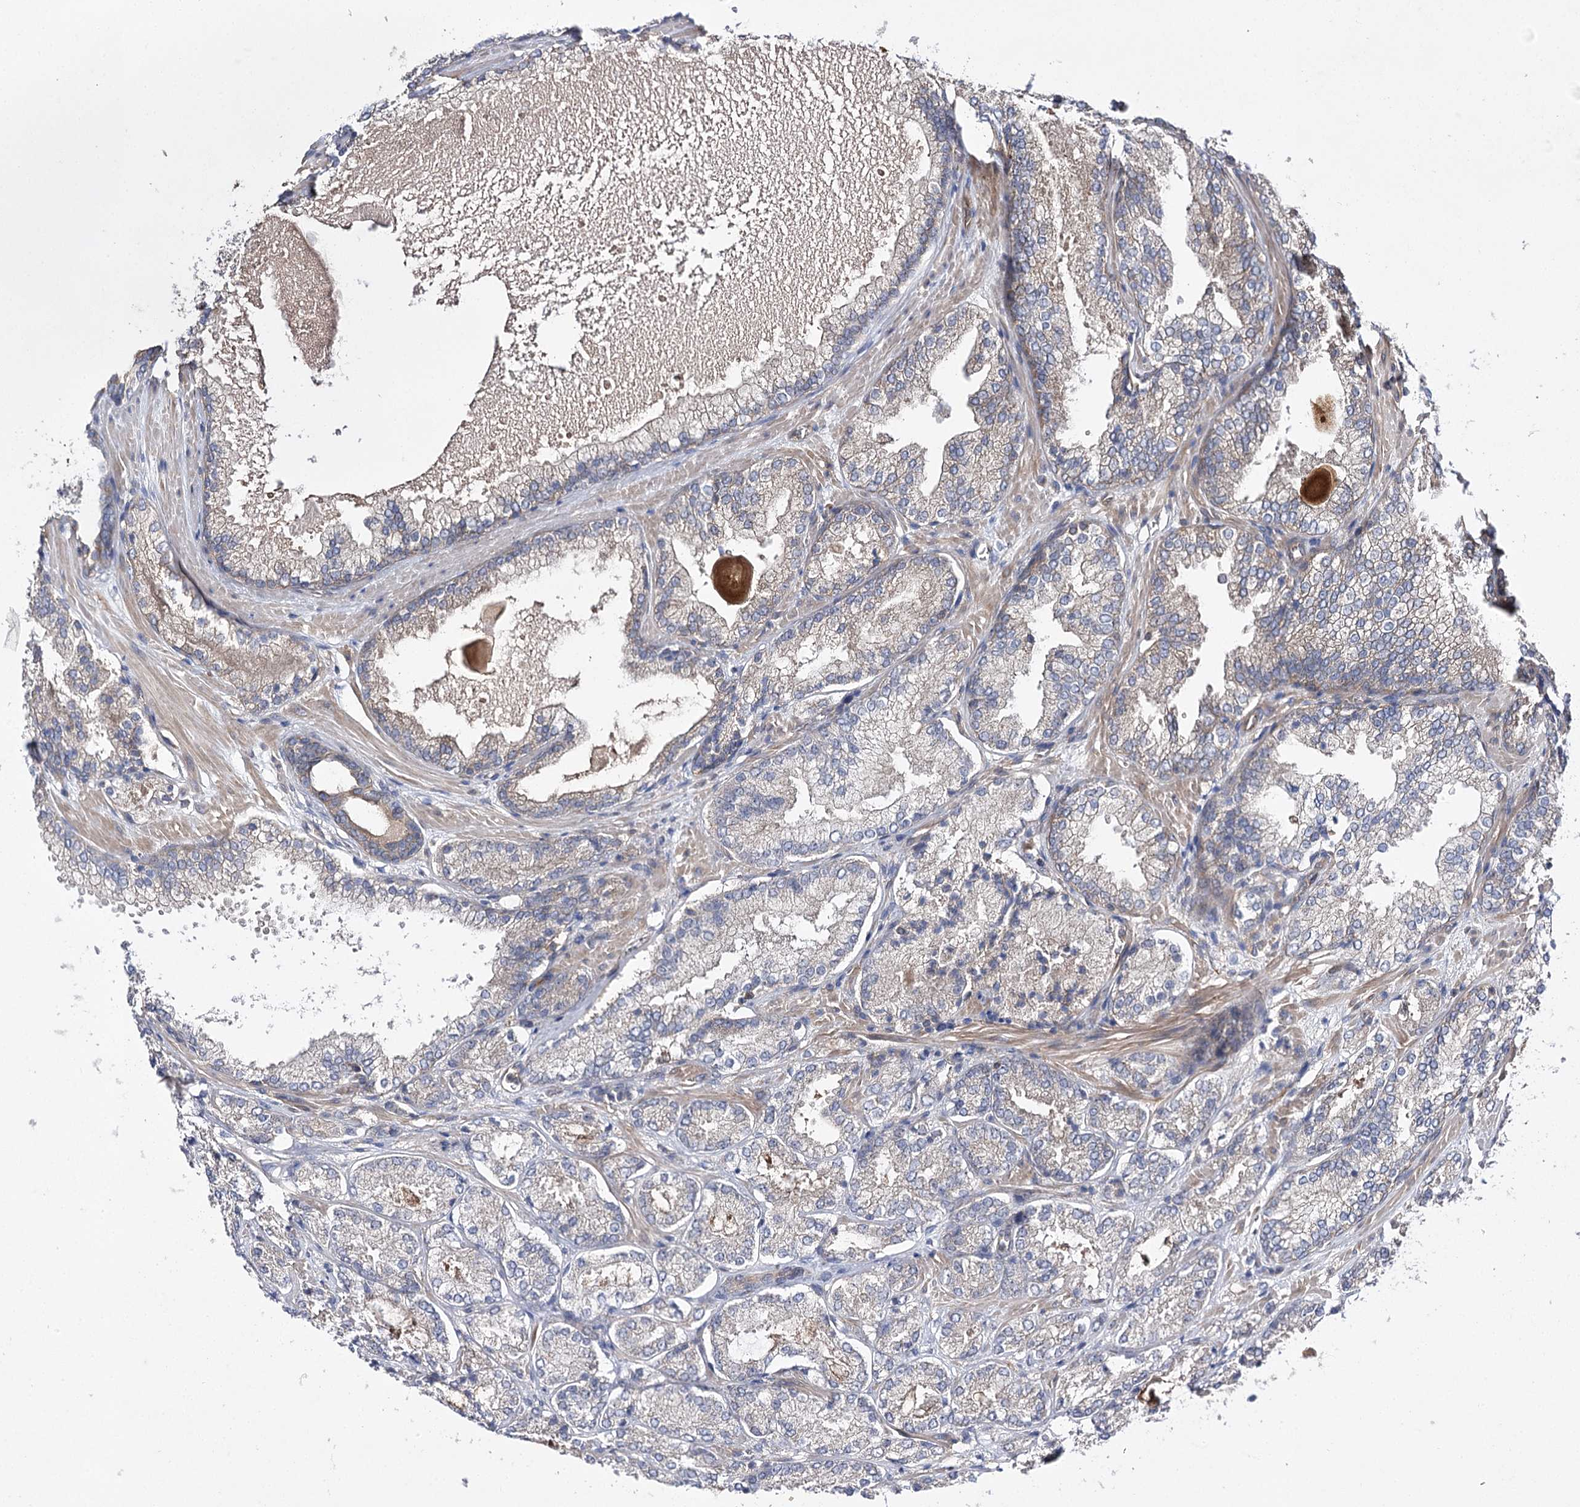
{"staining": {"intensity": "weak", "quantity": "<25%", "location": "cytoplasmic/membranous"}, "tissue": "prostate cancer", "cell_type": "Tumor cells", "image_type": "cancer", "snomed": [{"axis": "morphology", "description": "Adenocarcinoma, Low grade"}, {"axis": "topography", "description": "Prostate"}], "caption": "Prostate low-grade adenocarcinoma stained for a protein using IHC reveals no positivity tumor cells.", "gene": "BCR", "patient": {"sex": "male", "age": 74}}